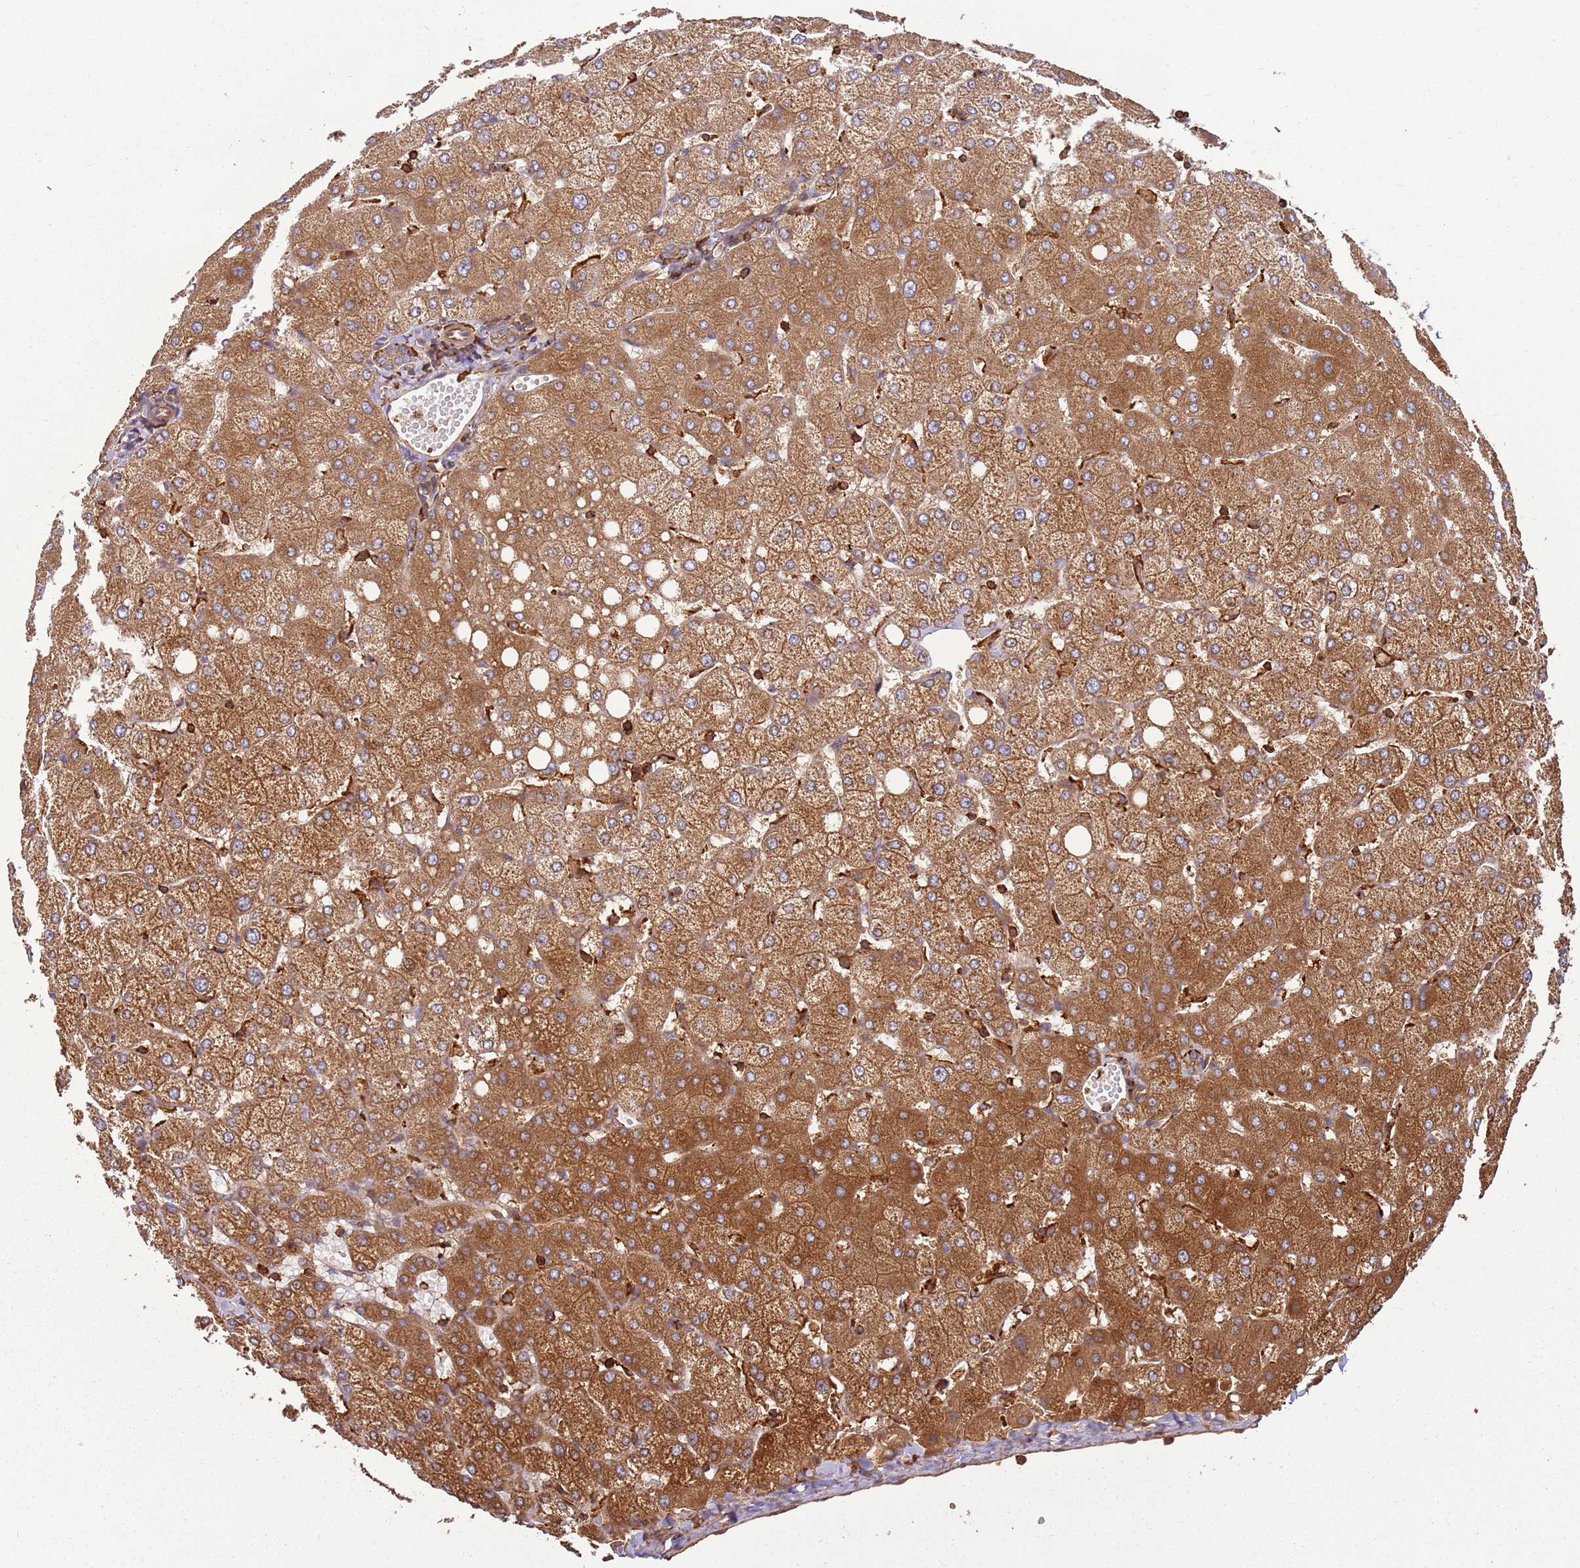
{"staining": {"intensity": "weak", "quantity": ">75%", "location": "cytoplasmic/membranous"}, "tissue": "liver", "cell_type": "Cholangiocytes", "image_type": "normal", "snomed": [{"axis": "morphology", "description": "Normal tissue, NOS"}, {"axis": "topography", "description": "Liver"}], "caption": "About >75% of cholangiocytes in normal liver demonstrate weak cytoplasmic/membranous protein expression as visualized by brown immunohistochemical staining.", "gene": "ACVR2A", "patient": {"sex": "female", "age": 54}}